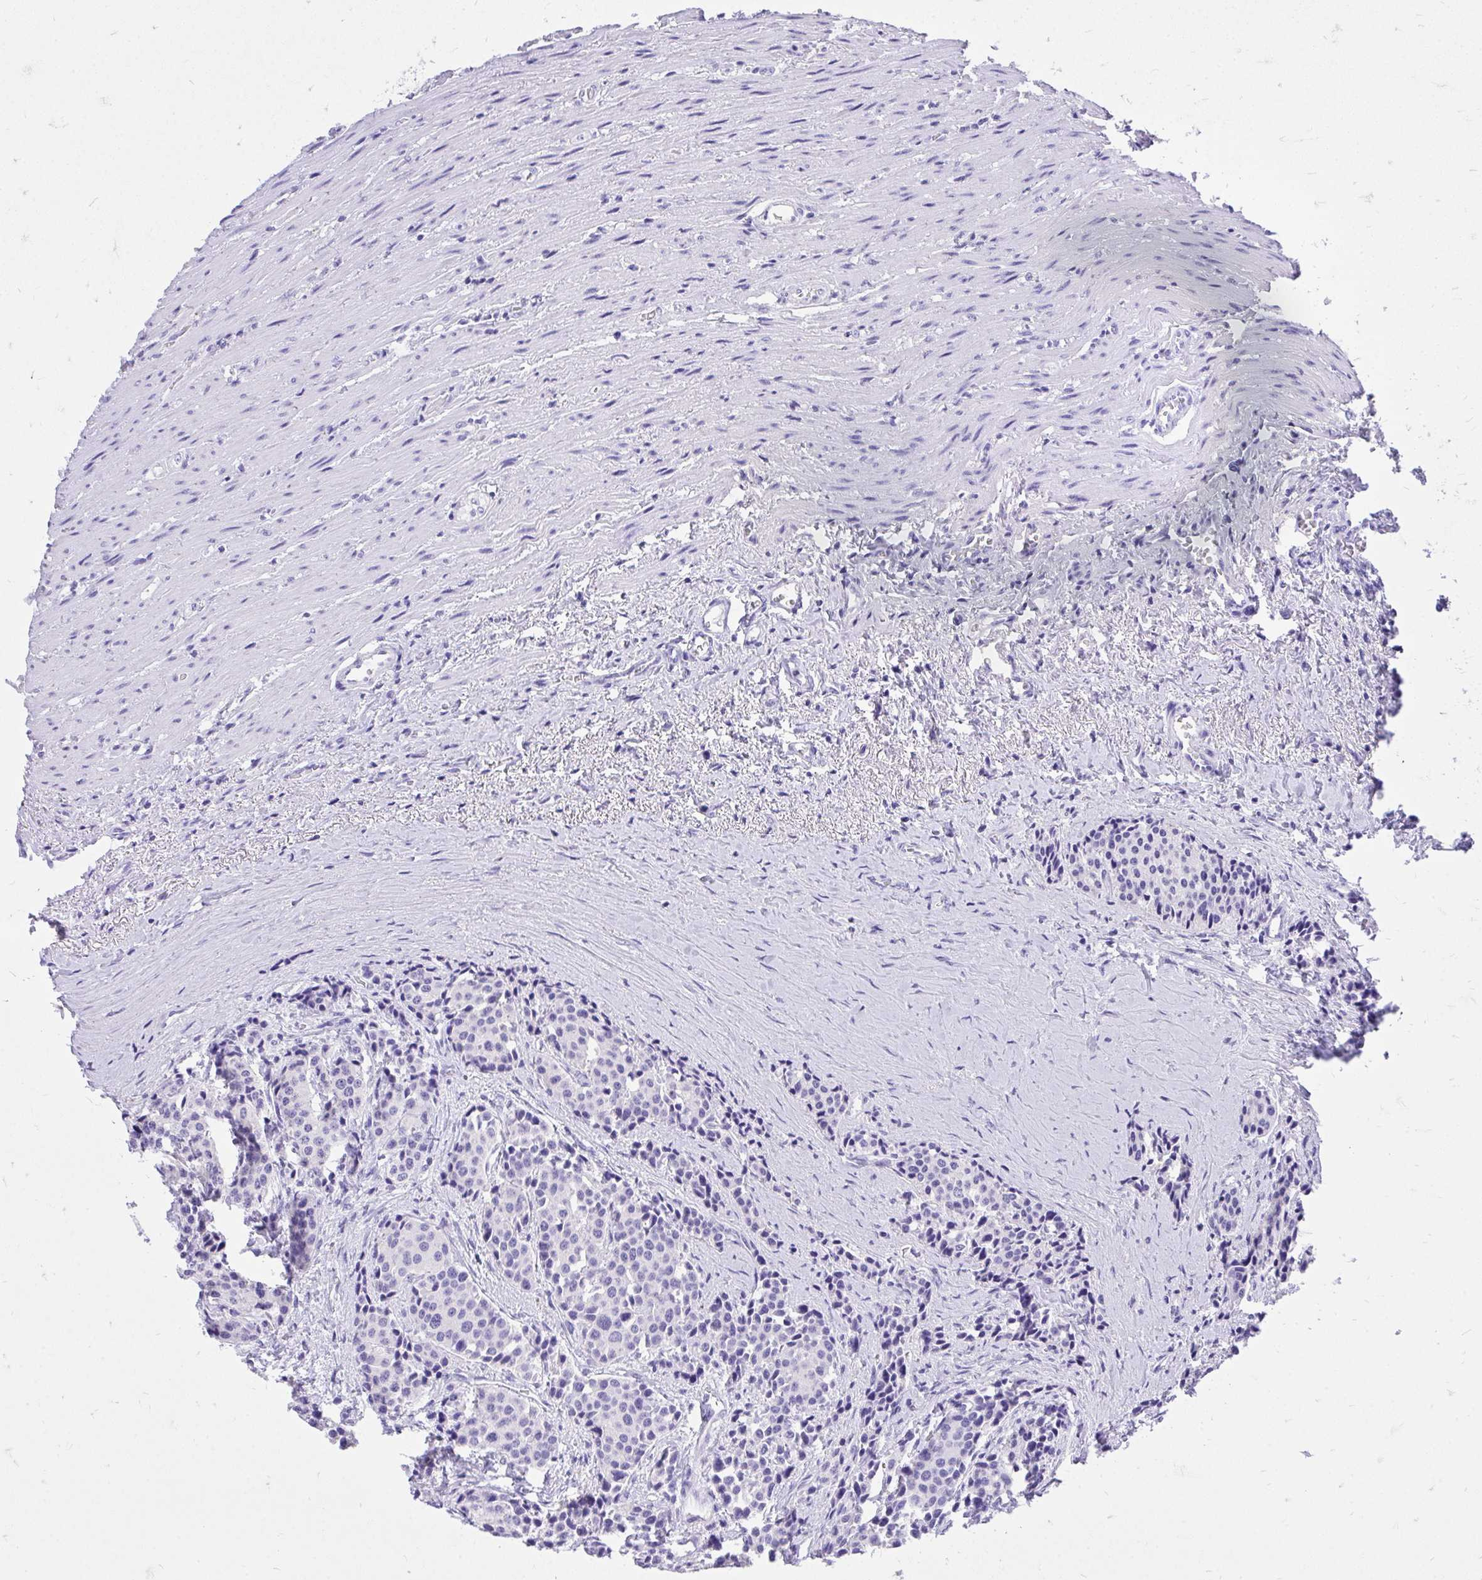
{"staining": {"intensity": "negative", "quantity": "none", "location": "none"}, "tissue": "carcinoid", "cell_type": "Tumor cells", "image_type": "cancer", "snomed": [{"axis": "morphology", "description": "Carcinoid, malignant, NOS"}, {"axis": "topography", "description": "Small intestine"}], "caption": "Immunohistochemistry image of carcinoid stained for a protein (brown), which displays no positivity in tumor cells. (DAB (3,3'-diaminobenzidine) IHC with hematoxylin counter stain).", "gene": "MON1A", "patient": {"sex": "male", "age": 73}}